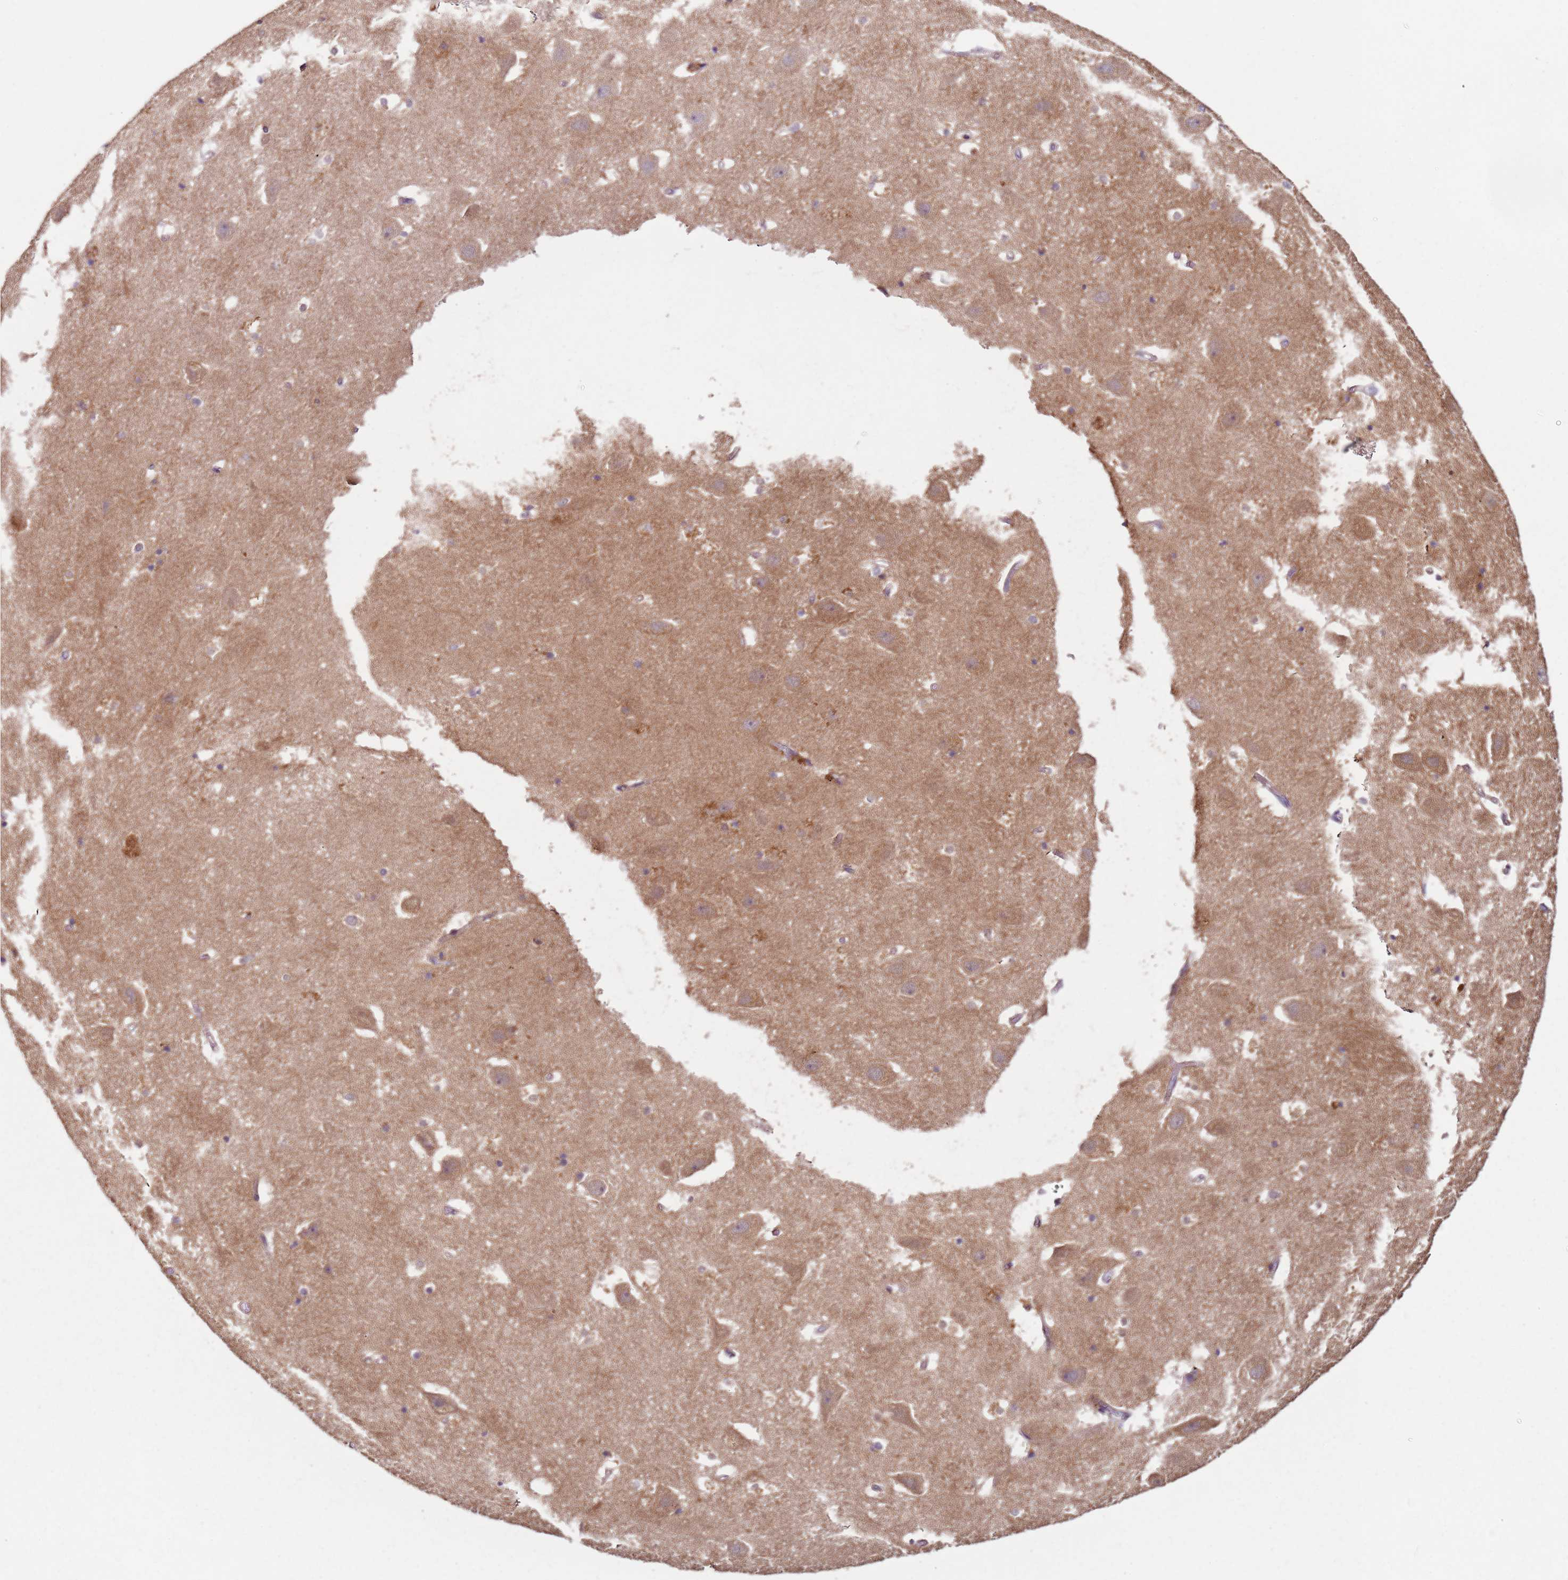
{"staining": {"intensity": "negative", "quantity": "none", "location": "none"}, "tissue": "hippocampus", "cell_type": "Glial cells", "image_type": "normal", "snomed": [{"axis": "morphology", "description": "Normal tissue, NOS"}, {"axis": "topography", "description": "Hippocampus"}], "caption": "DAB immunohistochemical staining of benign hippocampus displays no significant expression in glial cells.", "gene": "MDH1", "patient": {"sex": "female", "age": 52}}